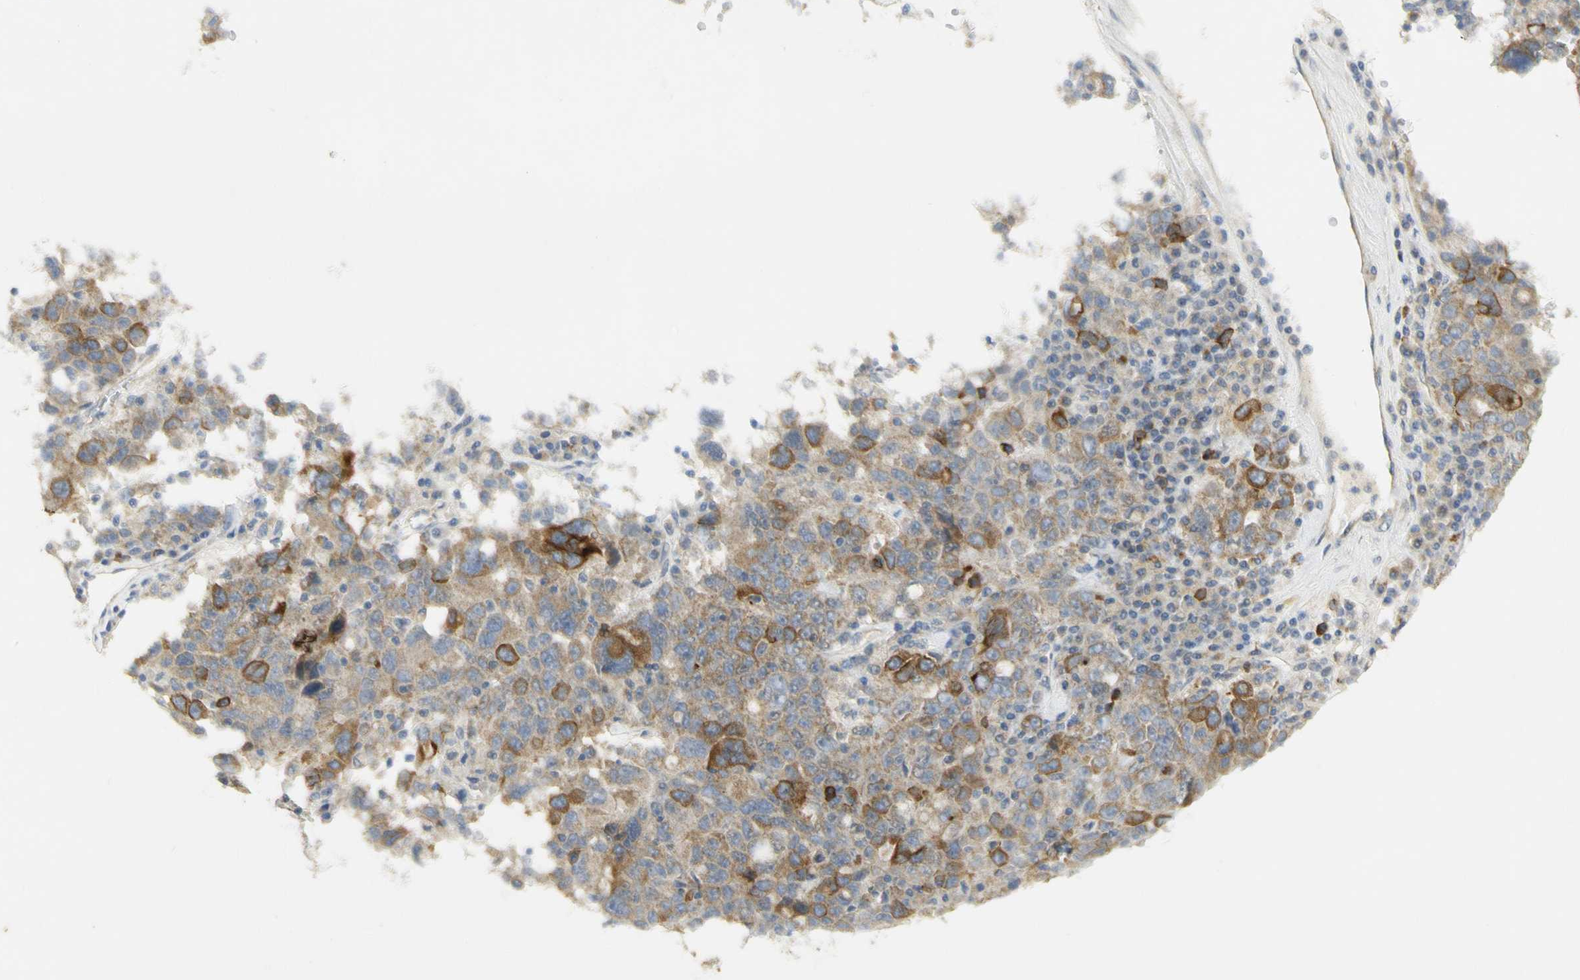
{"staining": {"intensity": "strong", "quantity": "25%-75%", "location": "cytoplasmic/membranous"}, "tissue": "ovarian cancer", "cell_type": "Tumor cells", "image_type": "cancer", "snomed": [{"axis": "morphology", "description": "Carcinoma, endometroid"}, {"axis": "topography", "description": "Ovary"}], "caption": "Approximately 25%-75% of tumor cells in ovarian endometroid carcinoma exhibit strong cytoplasmic/membranous protein staining as visualized by brown immunohistochemical staining.", "gene": "KIF11", "patient": {"sex": "female", "age": 62}}